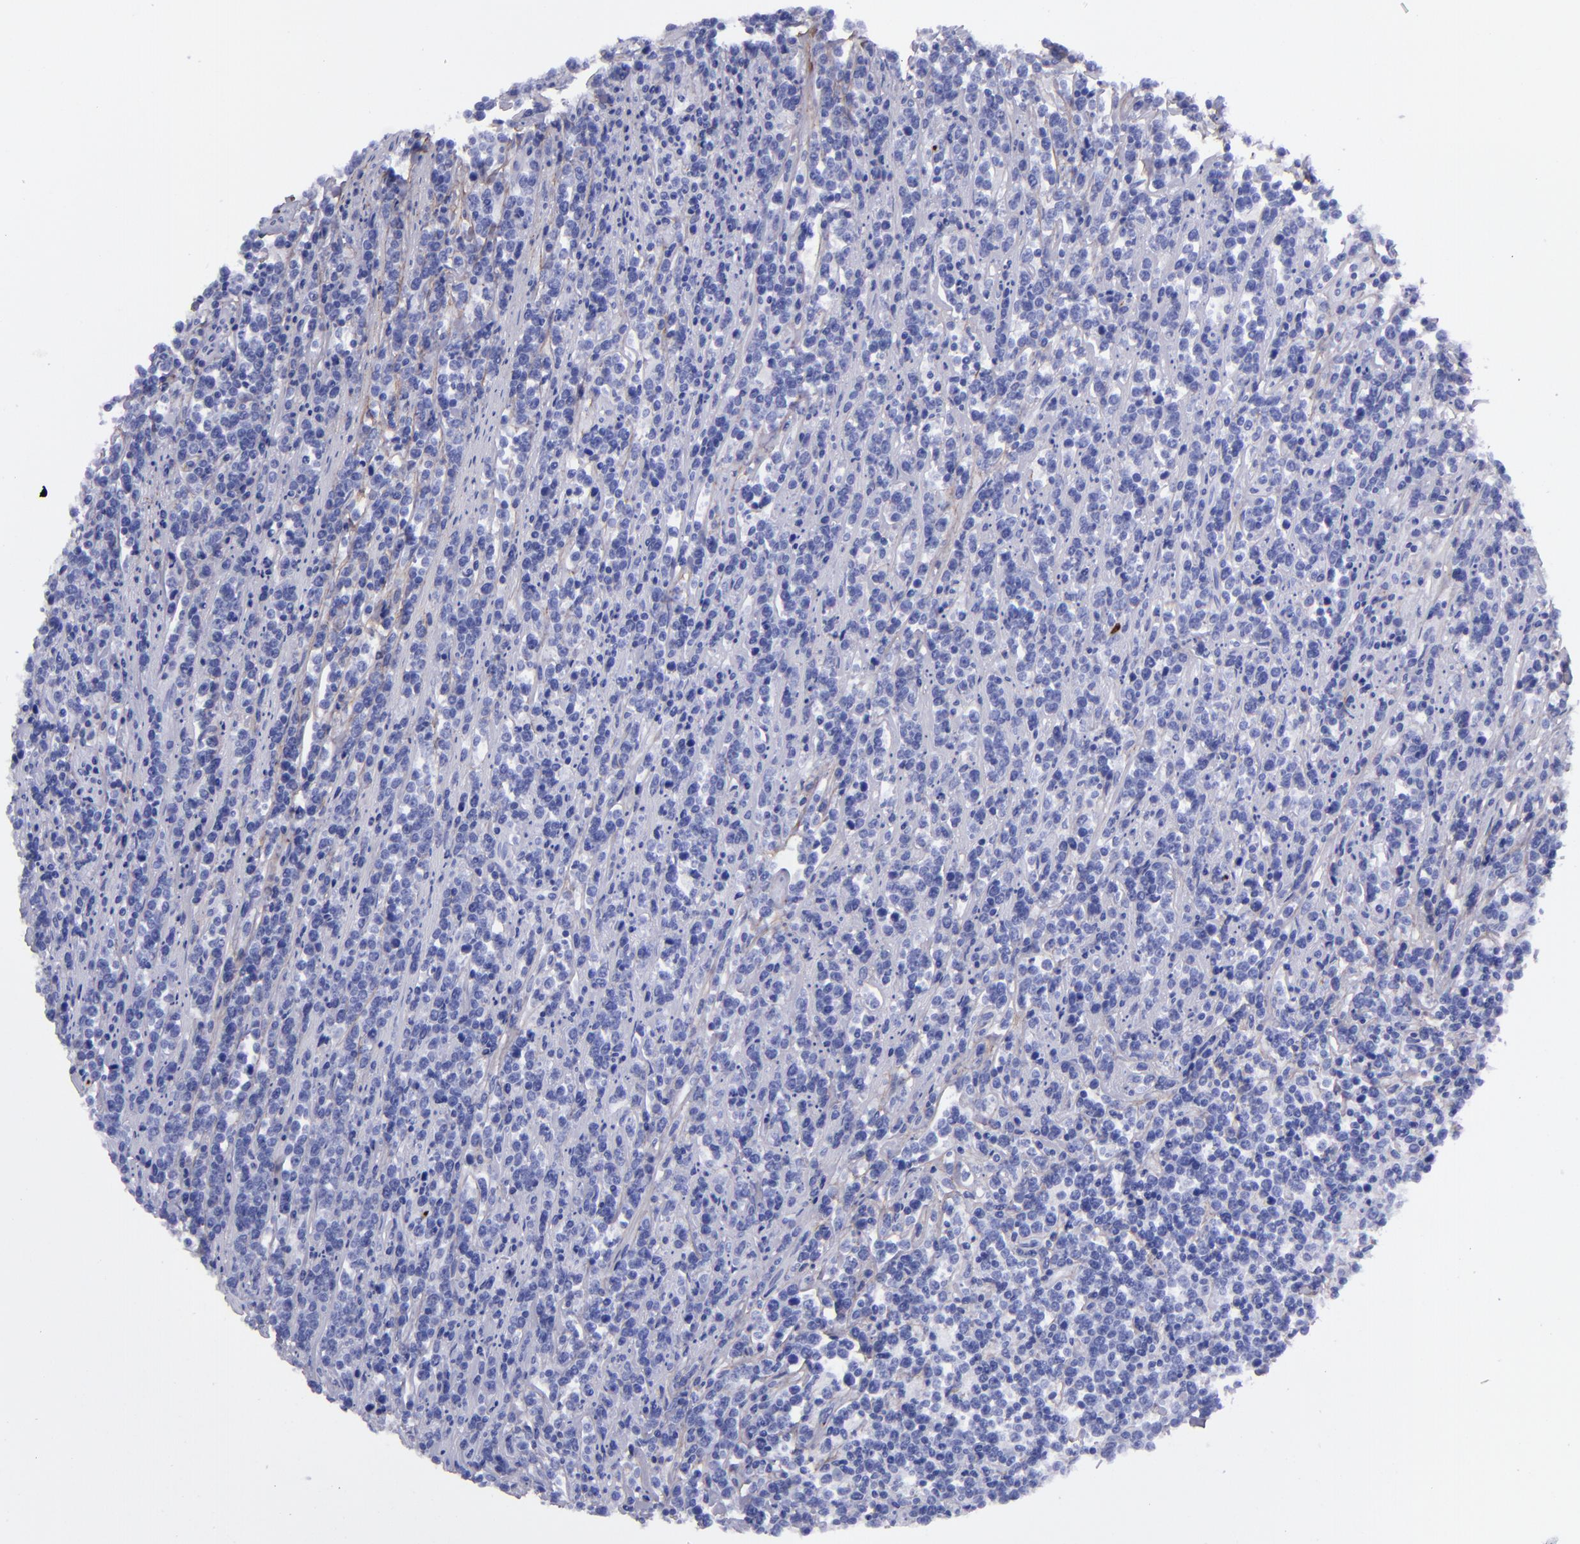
{"staining": {"intensity": "negative", "quantity": "none", "location": "none"}, "tissue": "lymphoma", "cell_type": "Tumor cells", "image_type": "cancer", "snomed": [{"axis": "morphology", "description": "Malignant lymphoma, non-Hodgkin's type, High grade"}, {"axis": "topography", "description": "Small intestine"}, {"axis": "topography", "description": "Colon"}], "caption": "This is an IHC histopathology image of high-grade malignant lymphoma, non-Hodgkin's type. There is no staining in tumor cells.", "gene": "EFCAB13", "patient": {"sex": "male", "age": 8}}